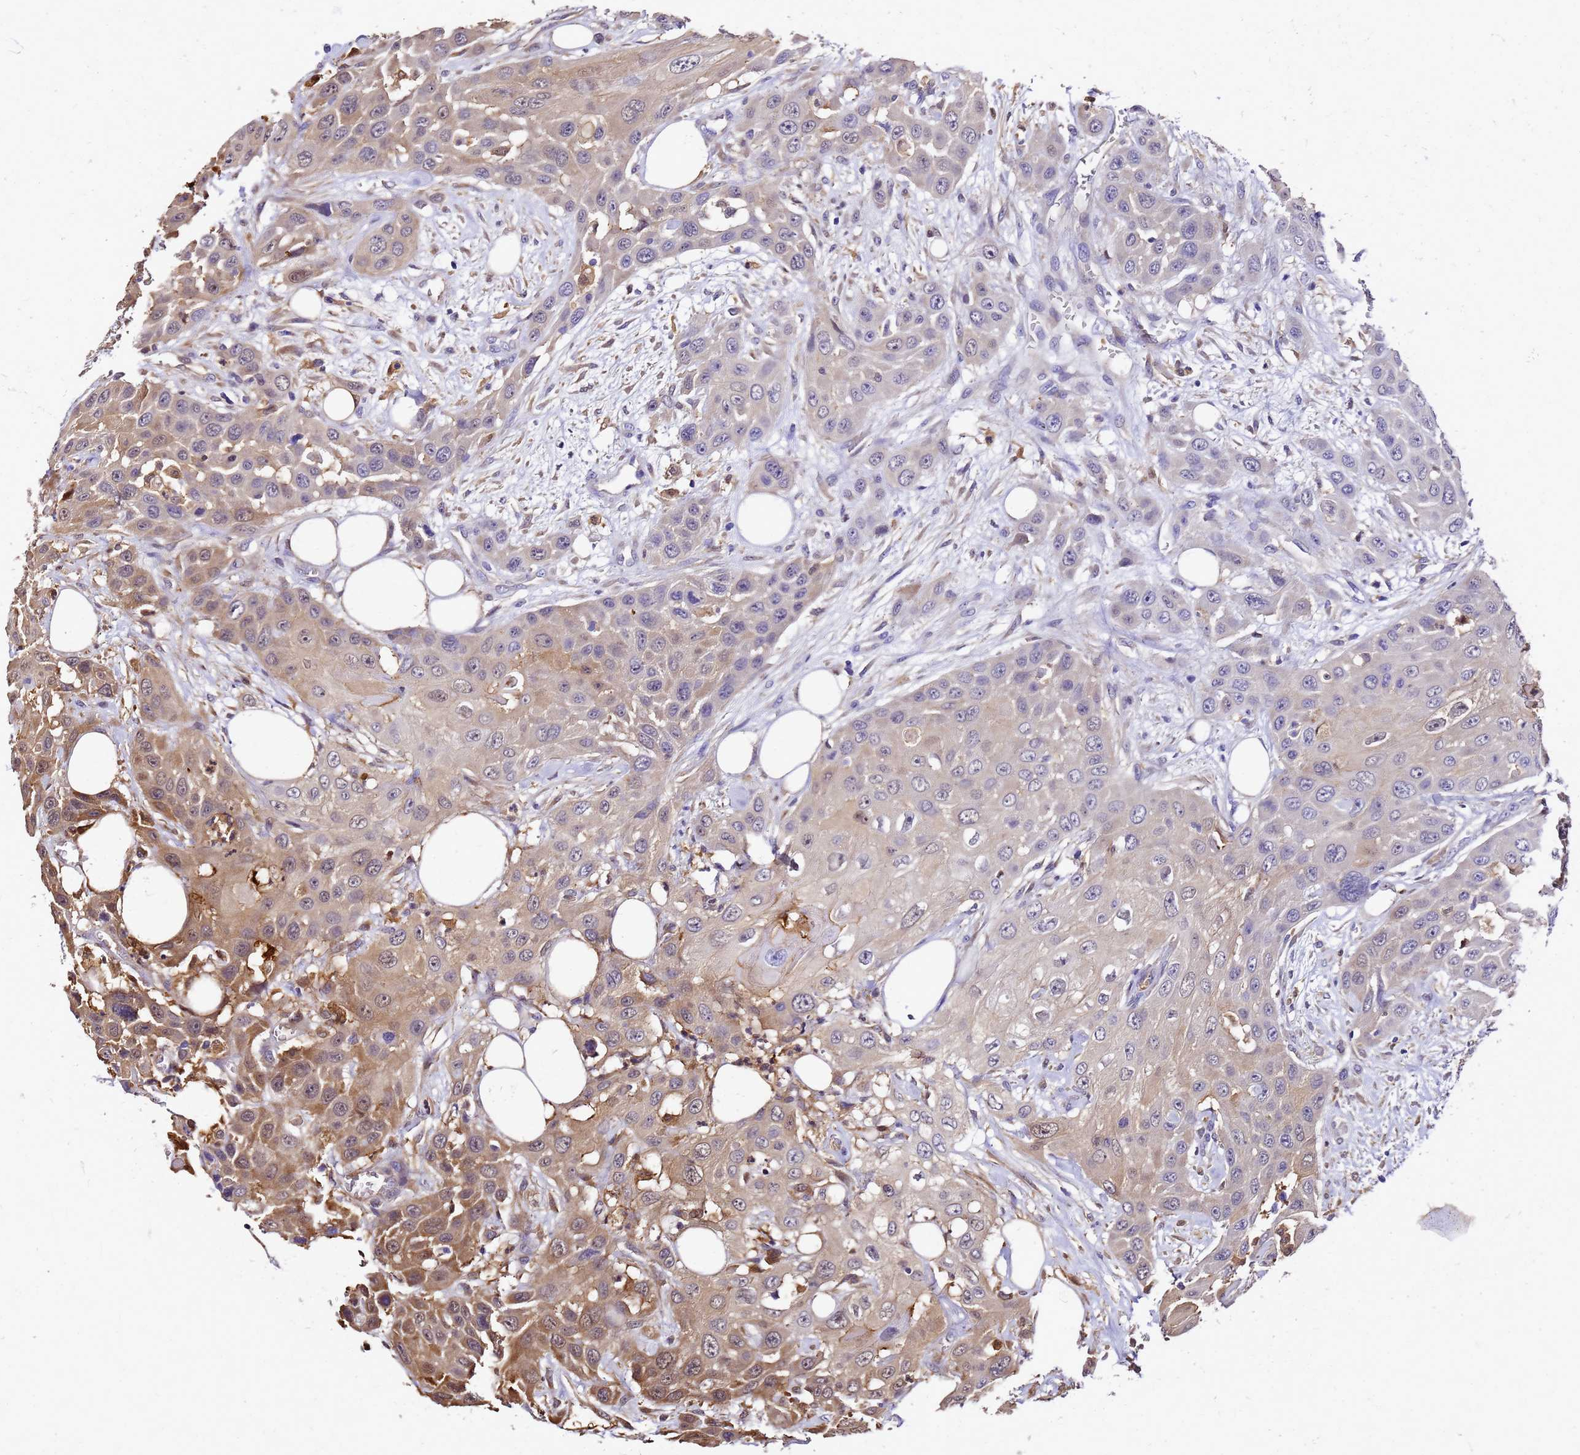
{"staining": {"intensity": "moderate", "quantity": "25%-75%", "location": "cytoplasmic/membranous,nuclear"}, "tissue": "head and neck cancer", "cell_type": "Tumor cells", "image_type": "cancer", "snomed": [{"axis": "morphology", "description": "Squamous cell carcinoma, NOS"}, {"axis": "topography", "description": "Head-Neck"}], "caption": "Head and neck cancer stained with IHC displays moderate cytoplasmic/membranous and nuclear staining in about 25%-75% of tumor cells.", "gene": "S100A11", "patient": {"sex": "male", "age": 81}}